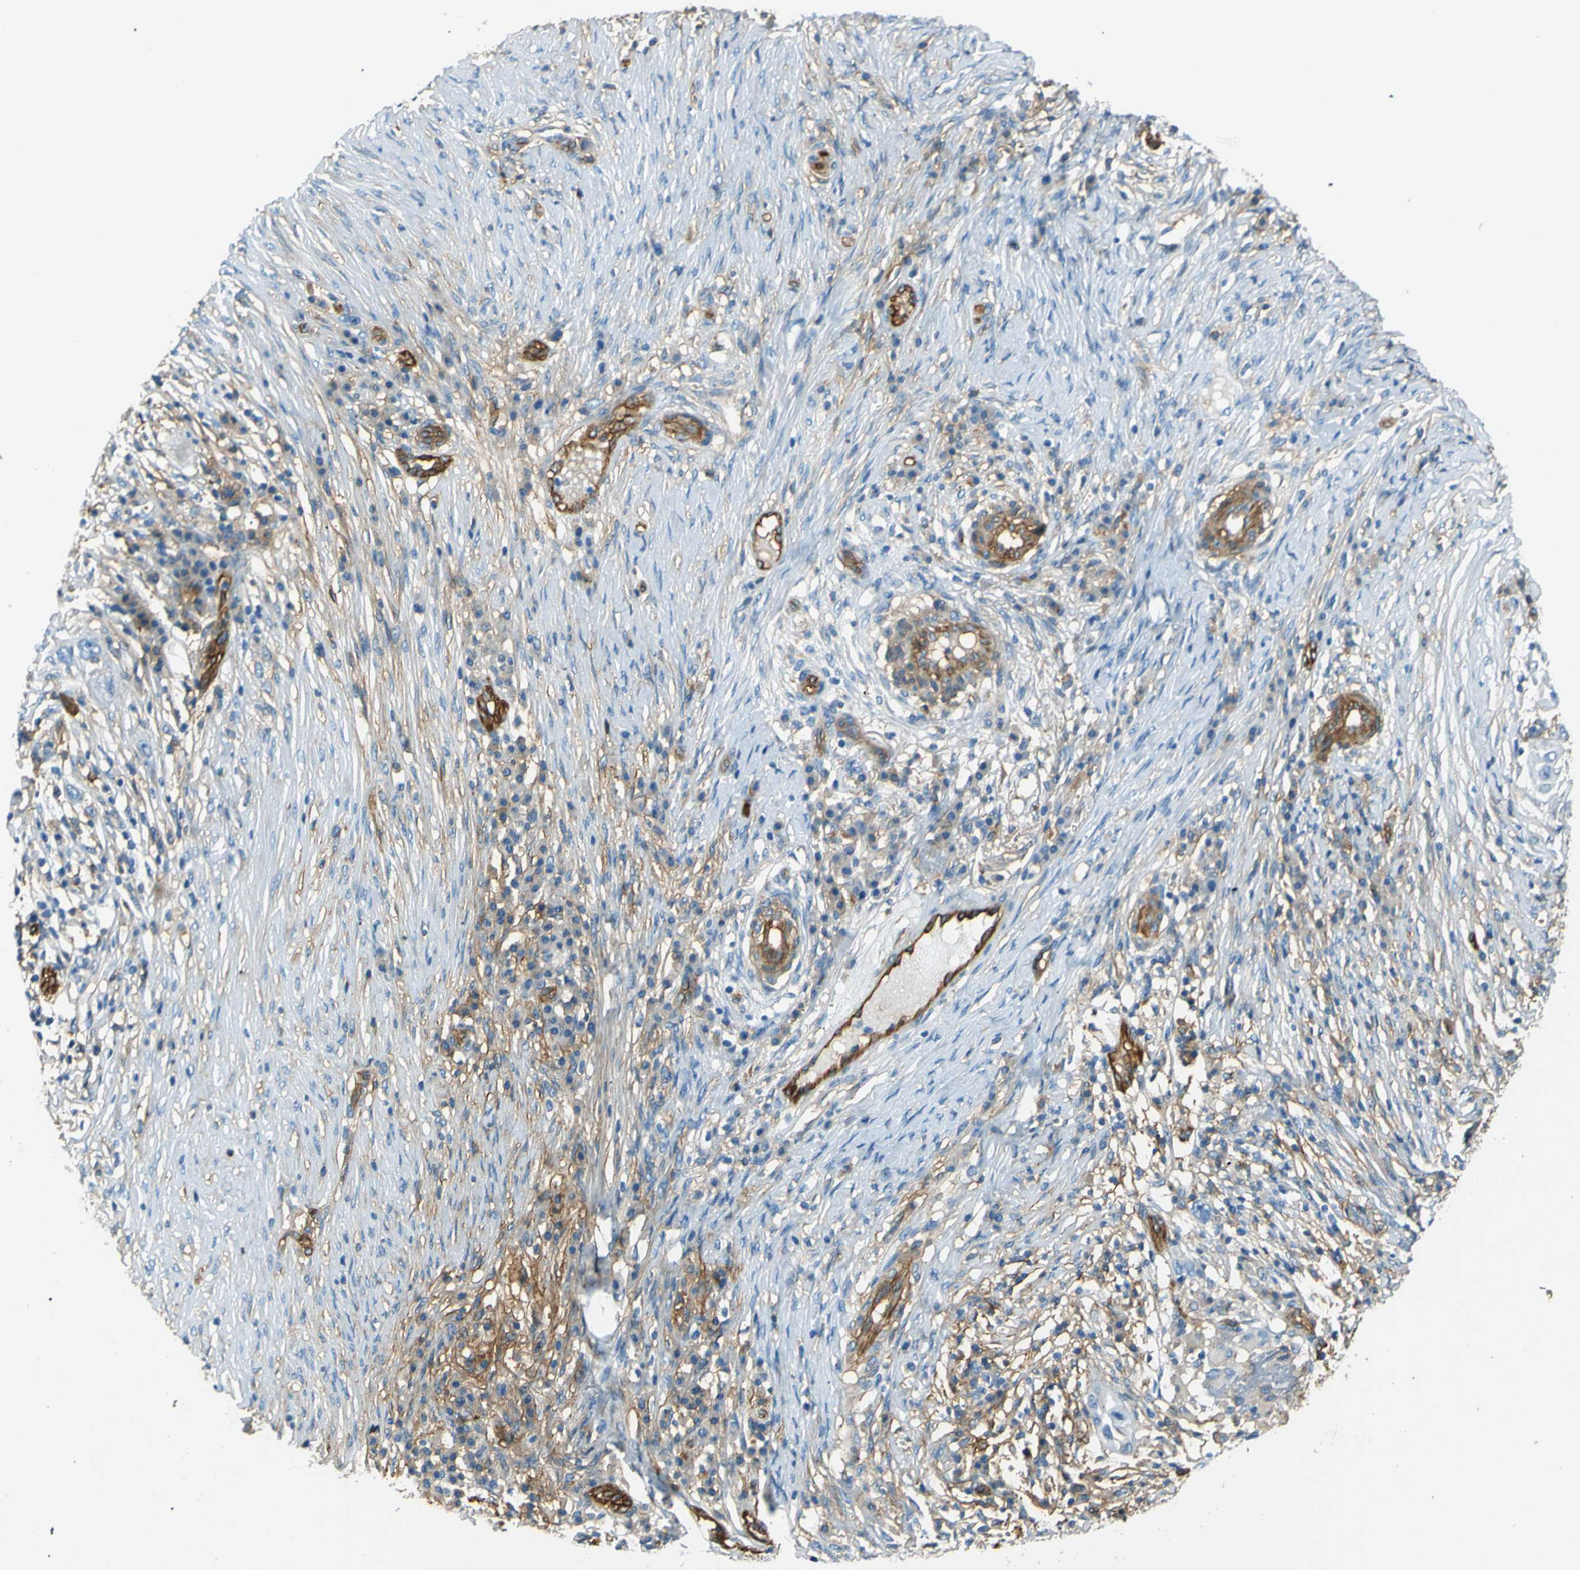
{"staining": {"intensity": "negative", "quantity": "none", "location": "none"}, "tissue": "skin cancer", "cell_type": "Tumor cells", "image_type": "cancer", "snomed": [{"axis": "morphology", "description": "Squamous cell carcinoma, NOS"}, {"axis": "topography", "description": "Skin"}], "caption": "Skin squamous cell carcinoma was stained to show a protein in brown. There is no significant expression in tumor cells.", "gene": "ENTPD1", "patient": {"sex": "female", "age": 44}}